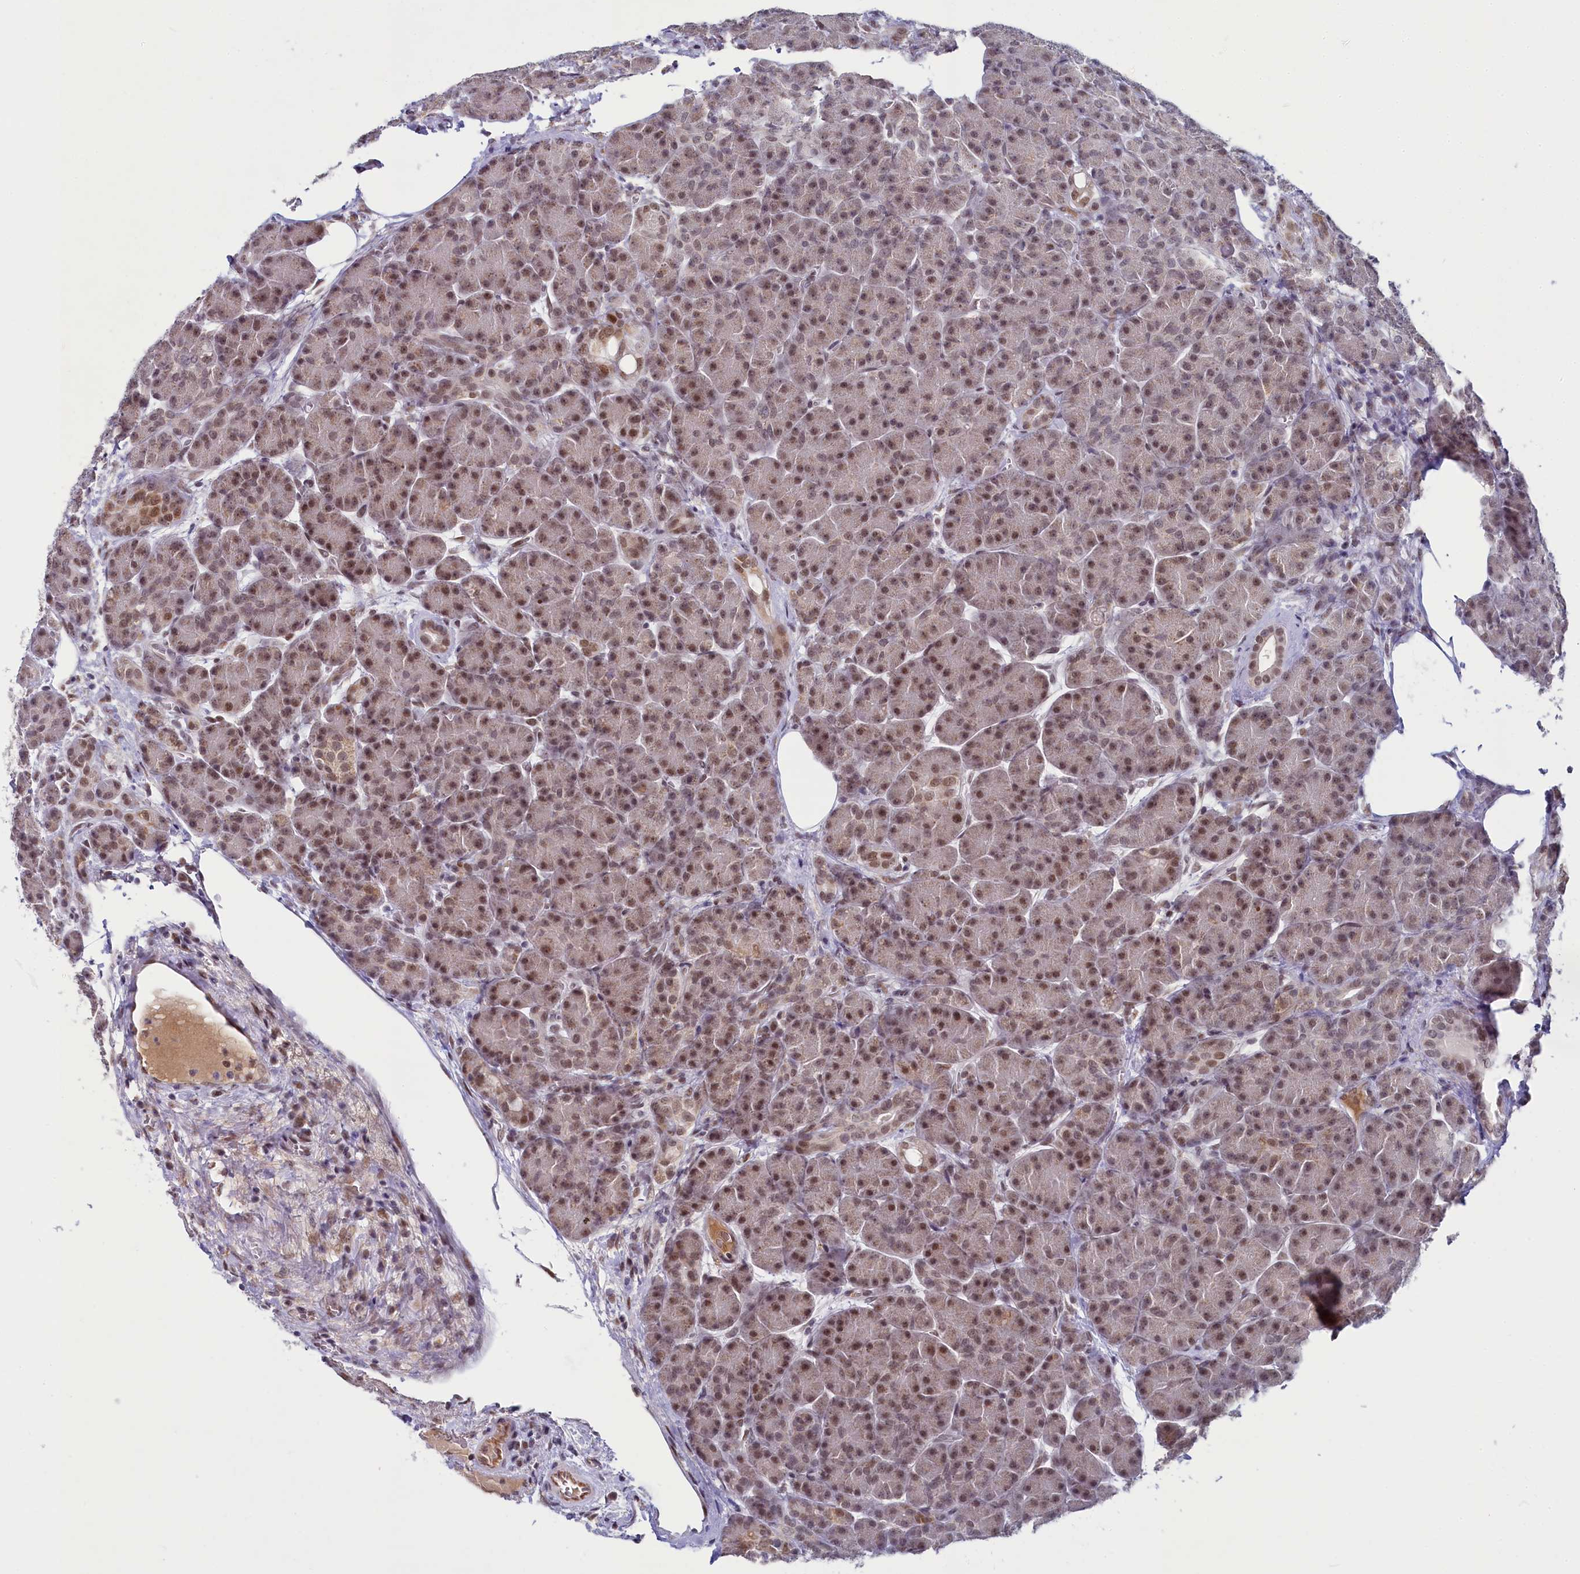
{"staining": {"intensity": "moderate", "quantity": ">75%", "location": "cytoplasmic/membranous,nuclear"}, "tissue": "pancreas", "cell_type": "Exocrine glandular cells", "image_type": "normal", "snomed": [{"axis": "morphology", "description": "Normal tissue, NOS"}, {"axis": "topography", "description": "Pancreas"}], "caption": "Immunohistochemistry (IHC) image of normal pancreas stained for a protein (brown), which reveals medium levels of moderate cytoplasmic/membranous,nuclear staining in about >75% of exocrine glandular cells.", "gene": "PPHLN1", "patient": {"sex": "male", "age": 63}}